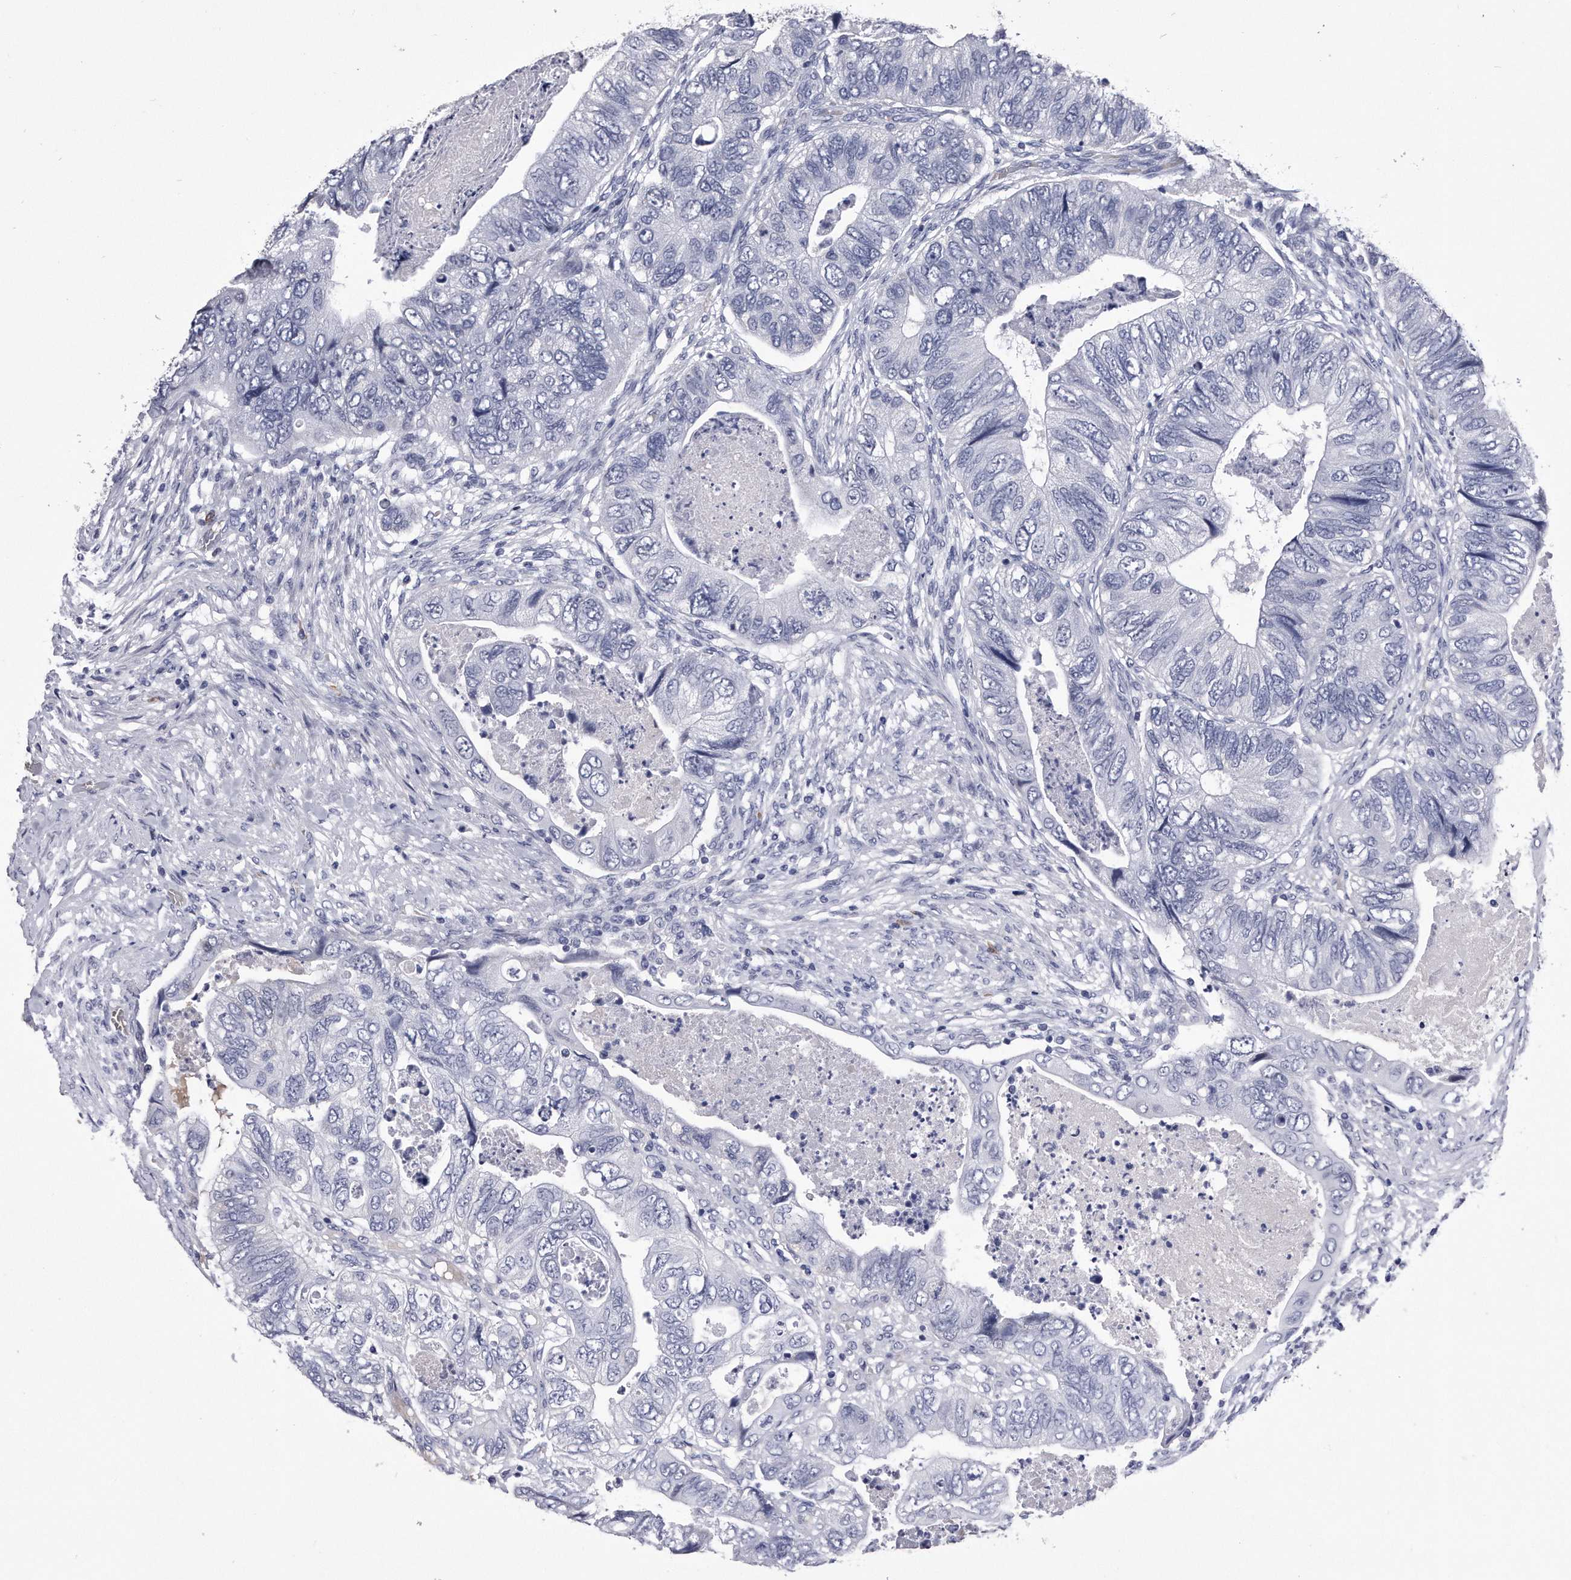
{"staining": {"intensity": "negative", "quantity": "none", "location": "none"}, "tissue": "colorectal cancer", "cell_type": "Tumor cells", "image_type": "cancer", "snomed": [{"axis": "morphology", "description": "Adenocarcinoma, NOS"}, {"axis": "topography", "description": "Rectum"}], "caption": "Tumor cells show no significant protein staining in adenocarcinoma (colorectal). The staining was performed using DAB to visualize the protein expression in brown, while the nuclei were stained in blue with hematoxylin (Magnification: 20x).", "gene": "KCTD8", "patient": {"sex": "male", "age": 63}}